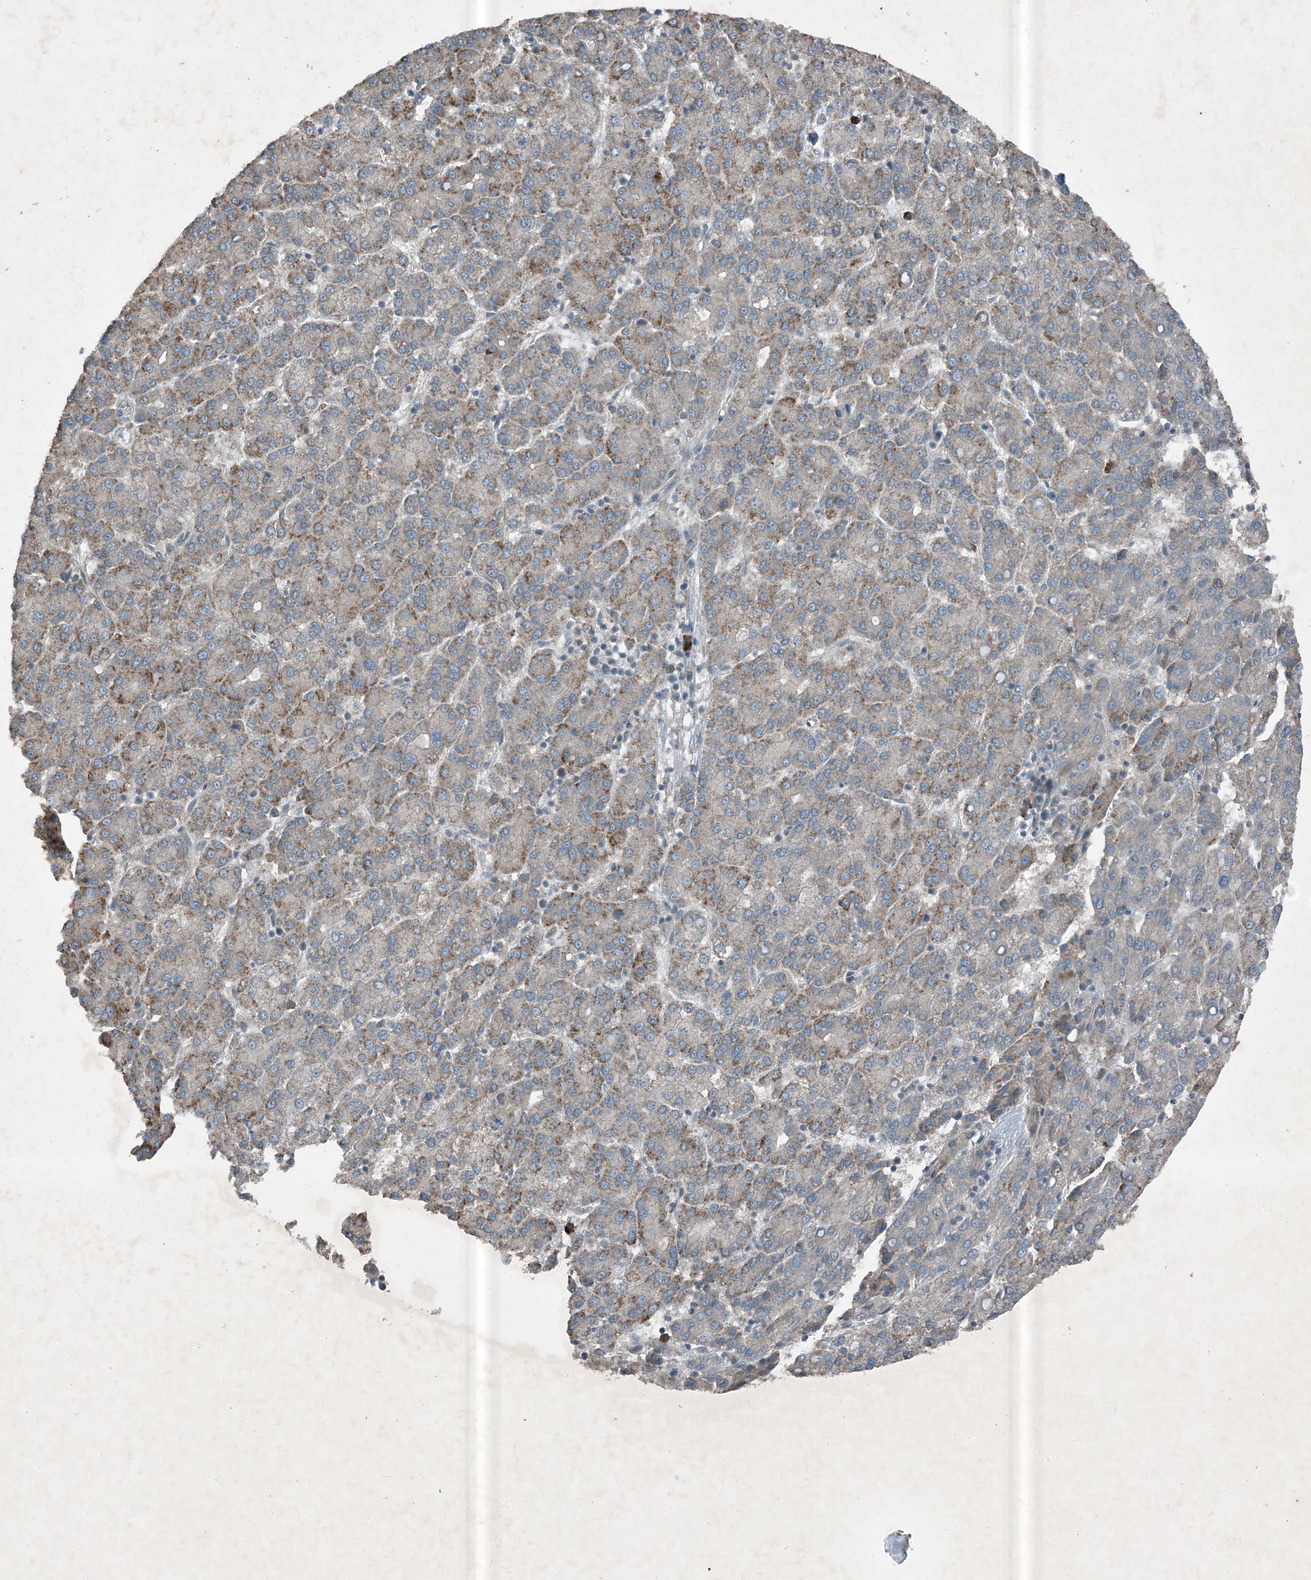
{"staining": {"intensity": "moderate", "quantity": "<25%", "location": "cytoplasmic/membranous"}, "tissue": "liver cancer", "cell_type": "Tumor cells", "image_type": "cancer", "snomed": [{"axis": "morphology", "description": "Carcinoma, Hepatocellular, NOS"}, {"axis": "topography", "description": "Liver"}], "caption": "Protein analysis of liver hepatocellular carcinoma tissue demonstrates moderate cytoplasmic/membranous expression in about <25% of tumor cells.", "gene": "MDN1", "patient": {"sex": "female", "age": 58}}